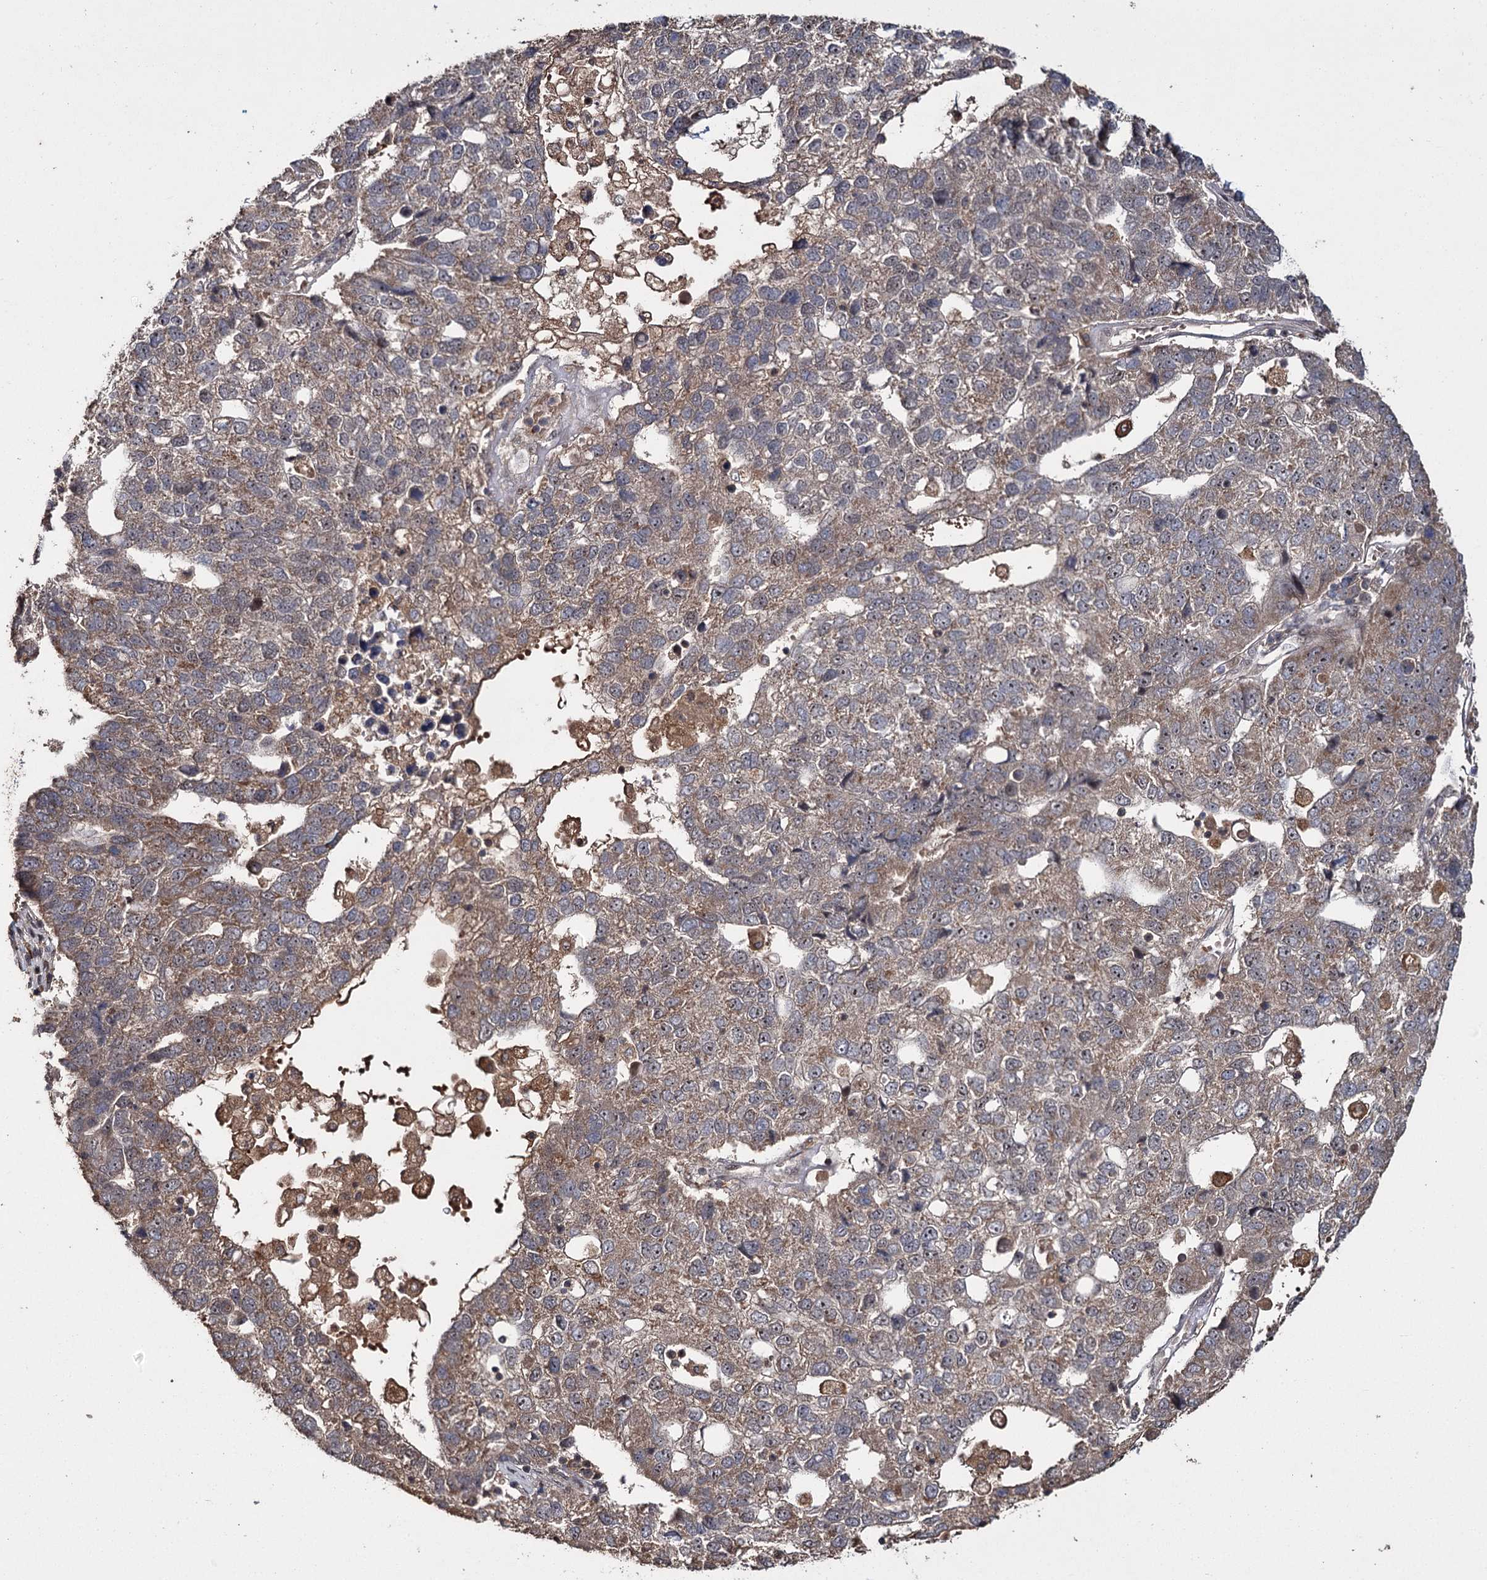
{"staining": {"intensity": "moderate", "quantity": ">75%", "location": "cytoplasmic/membranous,nuclear"}, "tissue": "pancreatic cancer", "cell_type": "Tumor cells", "image_type": "cancer", "snomed": [{"axis": "morphology", "description": "Adenocarcinoma, NOS"}, {"axis": "topography", "description": "Pancreas"}], "caption": "The immunohistochemical stain highlights moderate cytoplasmic/membranous and nuclear expression in tumor cells of adenocarcinoma (pancreatic) tissue.", "gene": "MKNK2", "patient": {"sex": "female", "age": 61}}